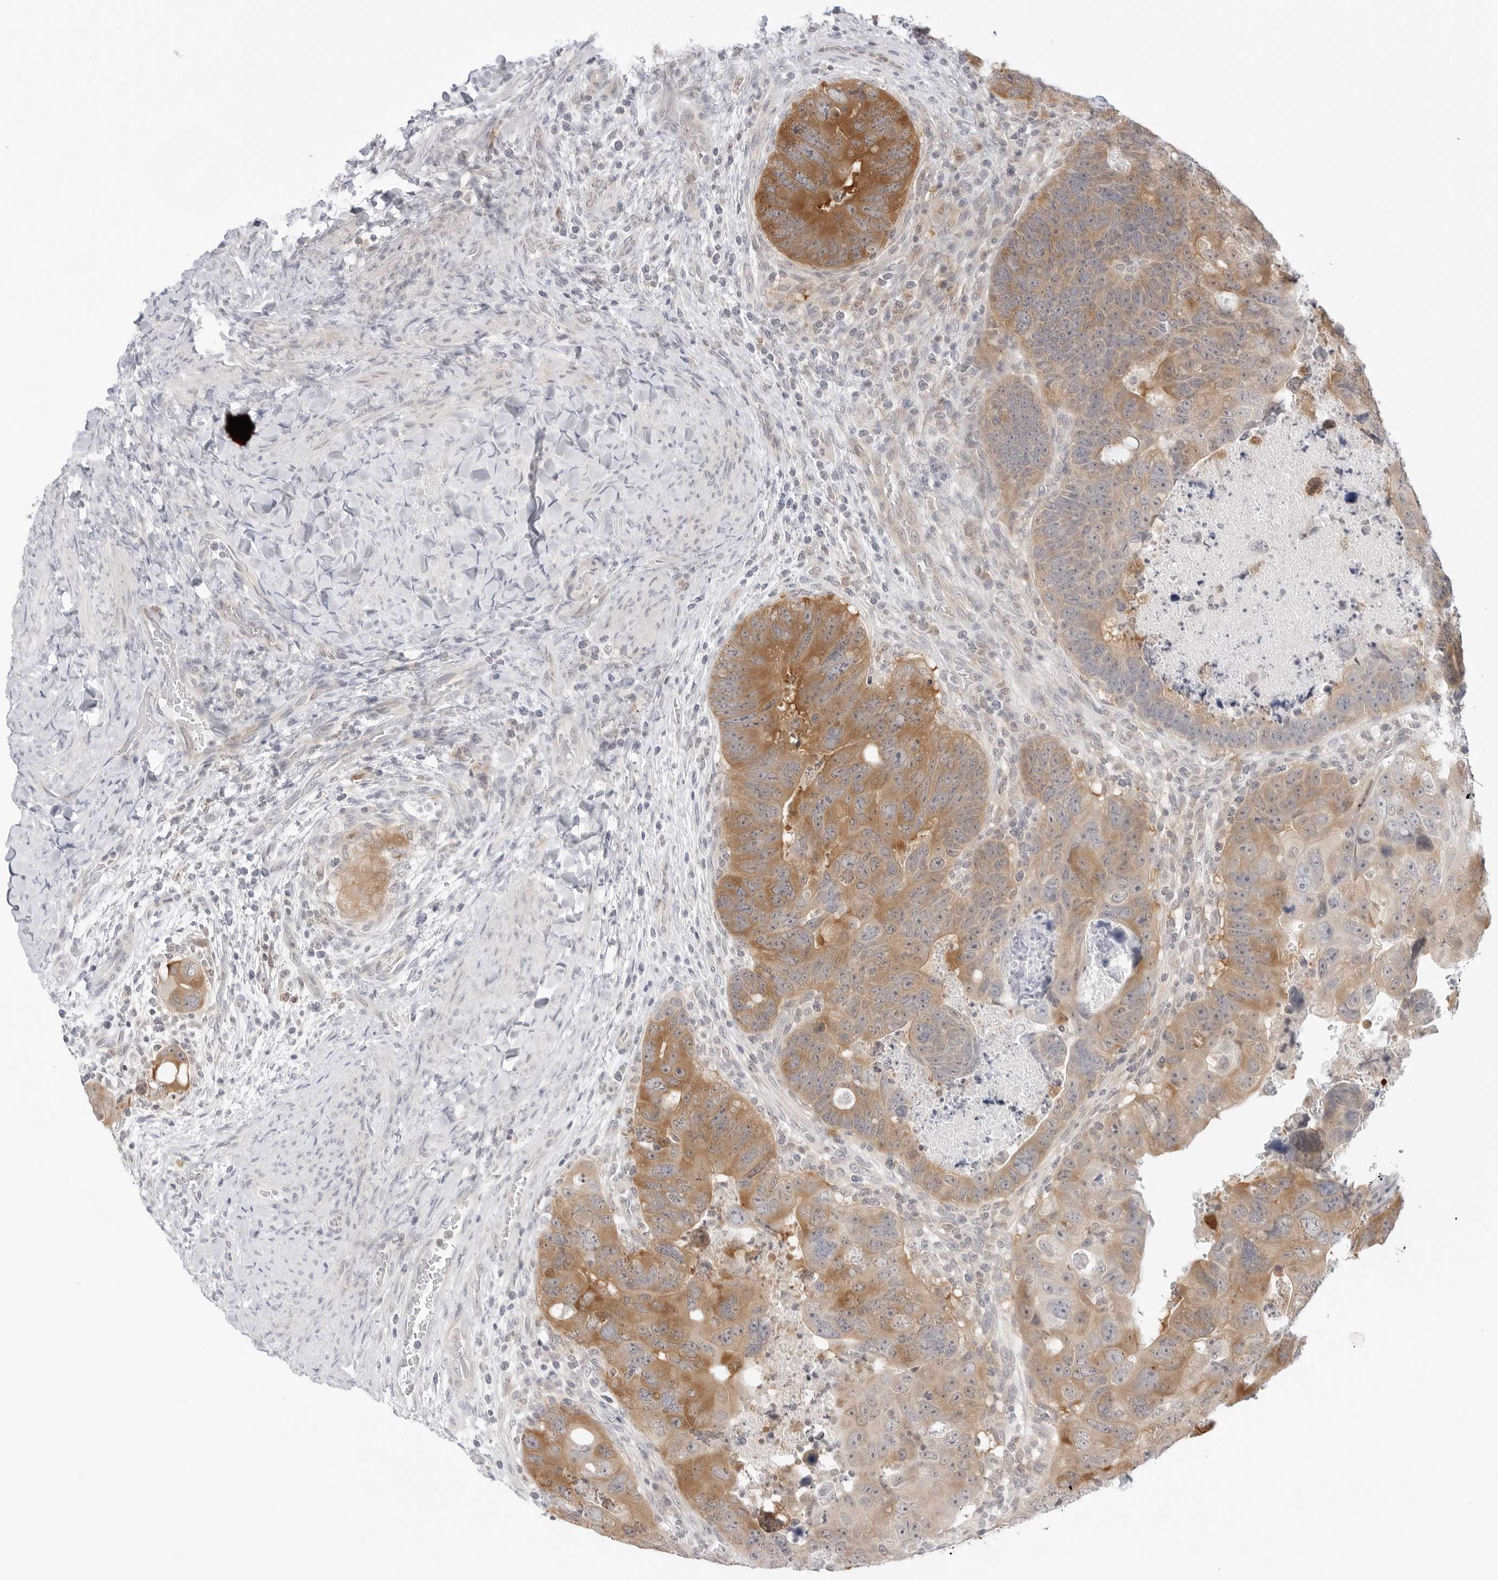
{"staining": {"intensity": "strong", "quantity": ">75%", "location": "cytoplasmic/membranous"}, "tissue": "colorectal cancer", "cell_type": "Tumor cells", "image_type": "cancer", "snomed": [{"axis": "morphology", "description": "Adenocarcinoma, NOS"}, {"axis": "topography", "description": "Rectum"}], "caption": "Colorectal cancer (adenocarcinoma) stained for a protein reveals strong cytoplasmic/membranous positivity in tumor cells. (DAB (3,3'-diaminobenzidine) = brown stain, brightfield microscopy at high magnification).", "gene": "NUDC", "patient": {"sex": "male", "age": 59}}